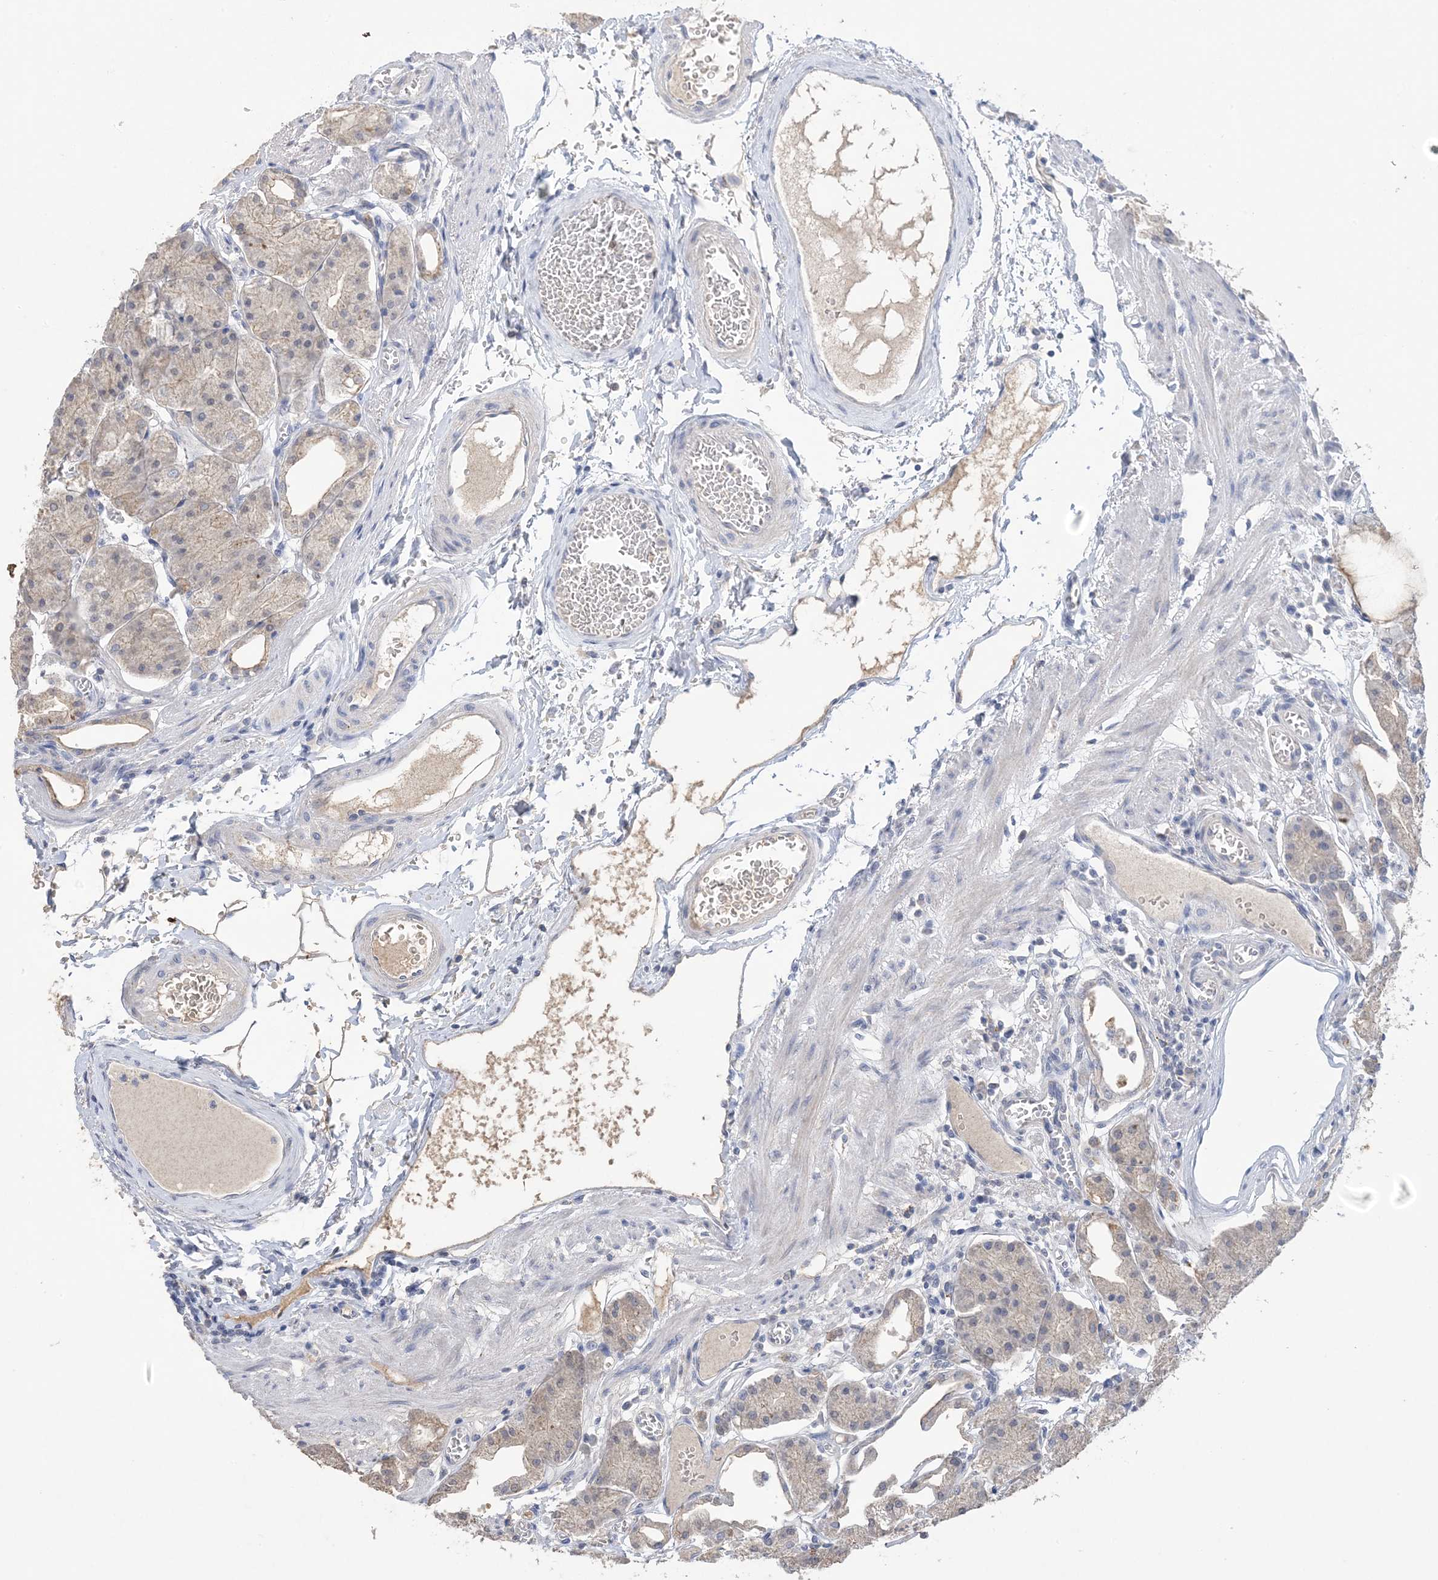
{"staining": {"intensity": "negative", "quantity": "none", "location": "none"}, "tissue": "stomach", "cell_type": "Glandular cells", "image_type": "normal", "snomed": [{"axis": "morphology", "description": "Normal tissue, NOS"}, {"axis": "topography", "description": "Stomach, lower"}], "caption": "Photomicrograph shows no significant protein positivity in glandular cells of normal stomach. (DAB (3,3'-diaminobenzidine) immunohistochemistry (IHC), high magnification).", "gene": "DSC3", "patient": {"sex": "male", "age": 71}}